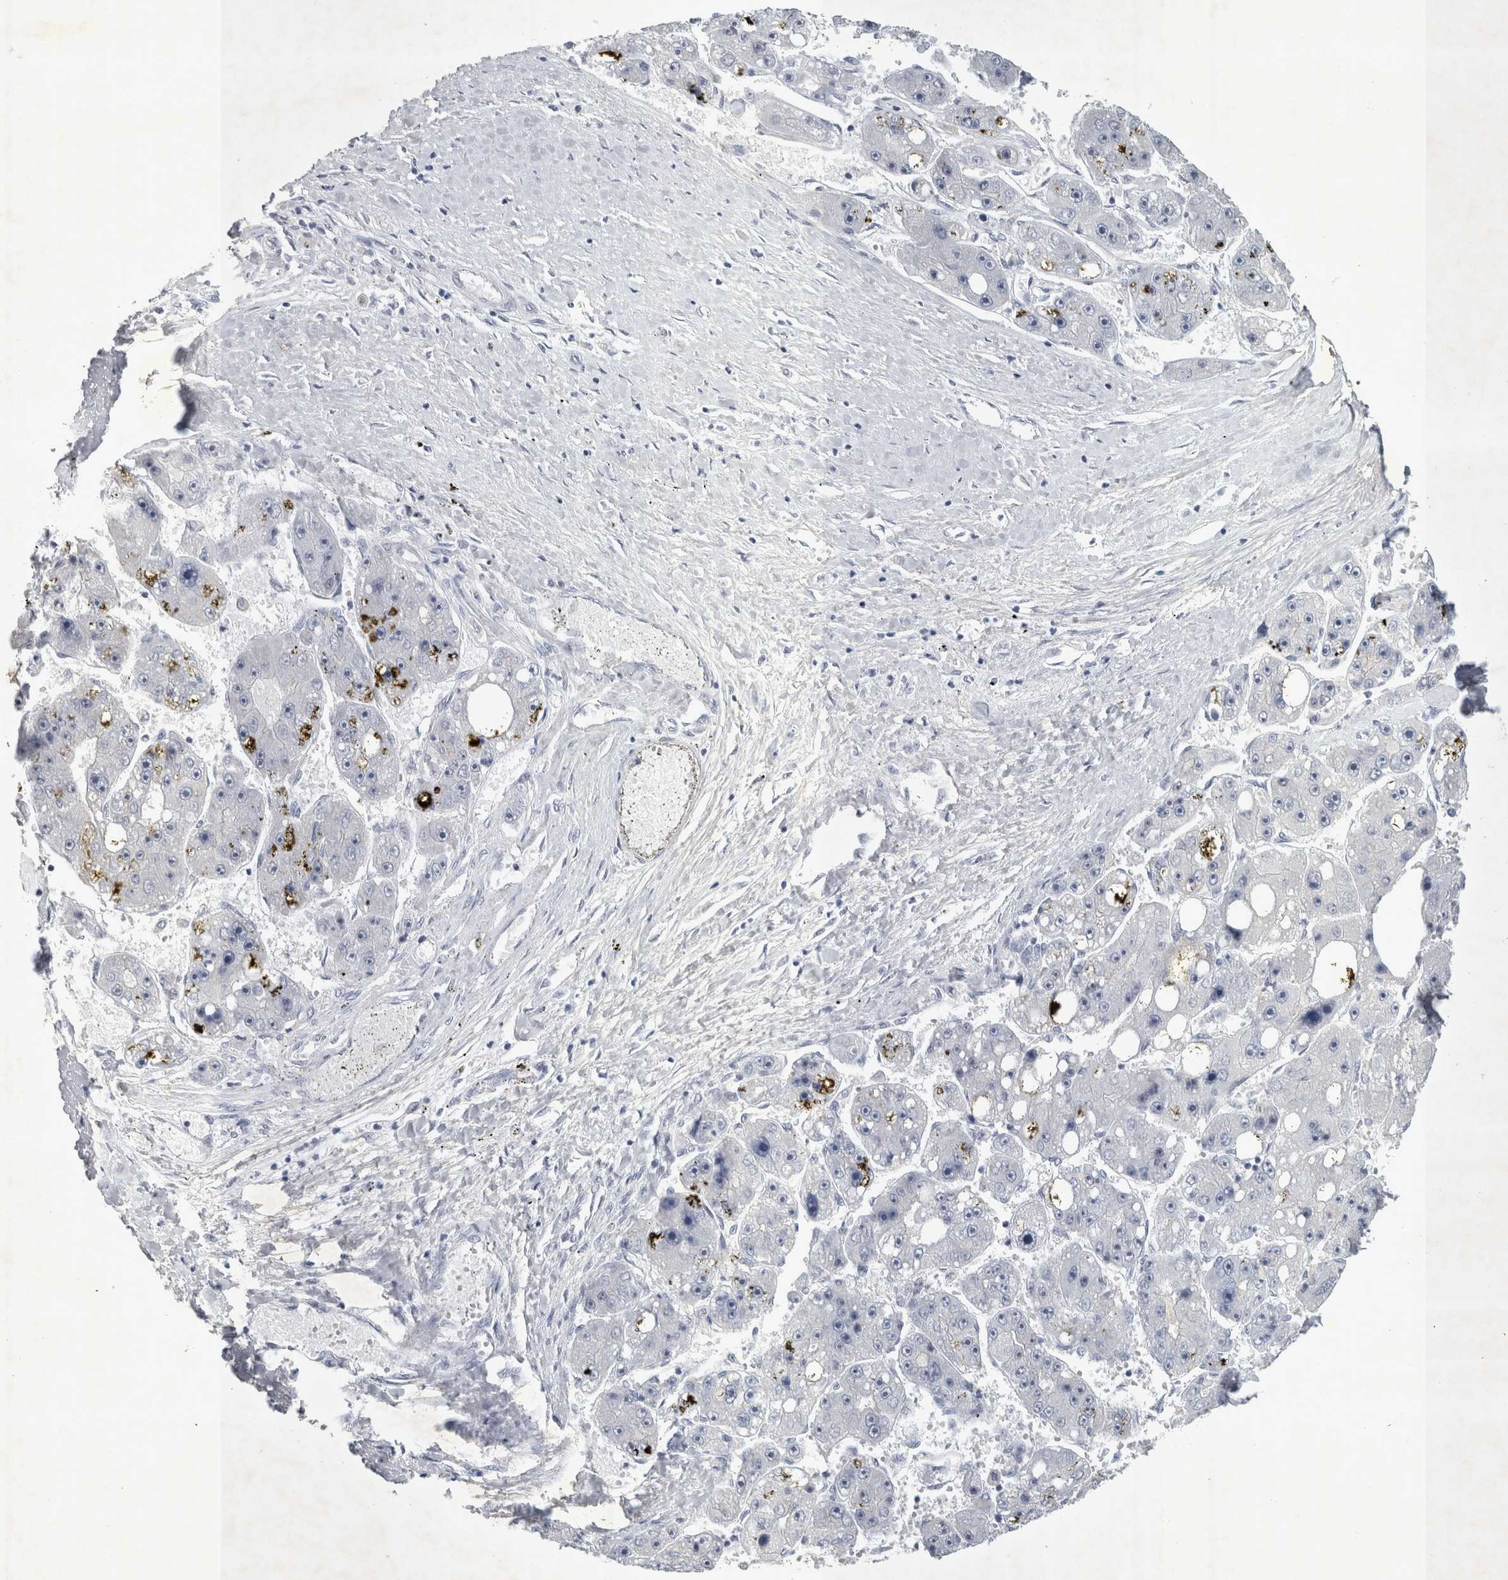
{"staining": {"intensity": "negative", "quantity": "none", "location": "none"}, "tissue": "liver cancer", "cell_type": "Tumor cells", "image_type": "cancer", "snomed": [{"axis": "morphology", "description": "Carcinoma, Hepatocellular, NOS"}, {"axis": "topography", "description": "Liver"}], "caption": "Tumor cells are negative for brown protein staining in liver hepatocellular carcinoma.", "gene": "FXYD7", "patient": {"sex": "female", "age": 61}}